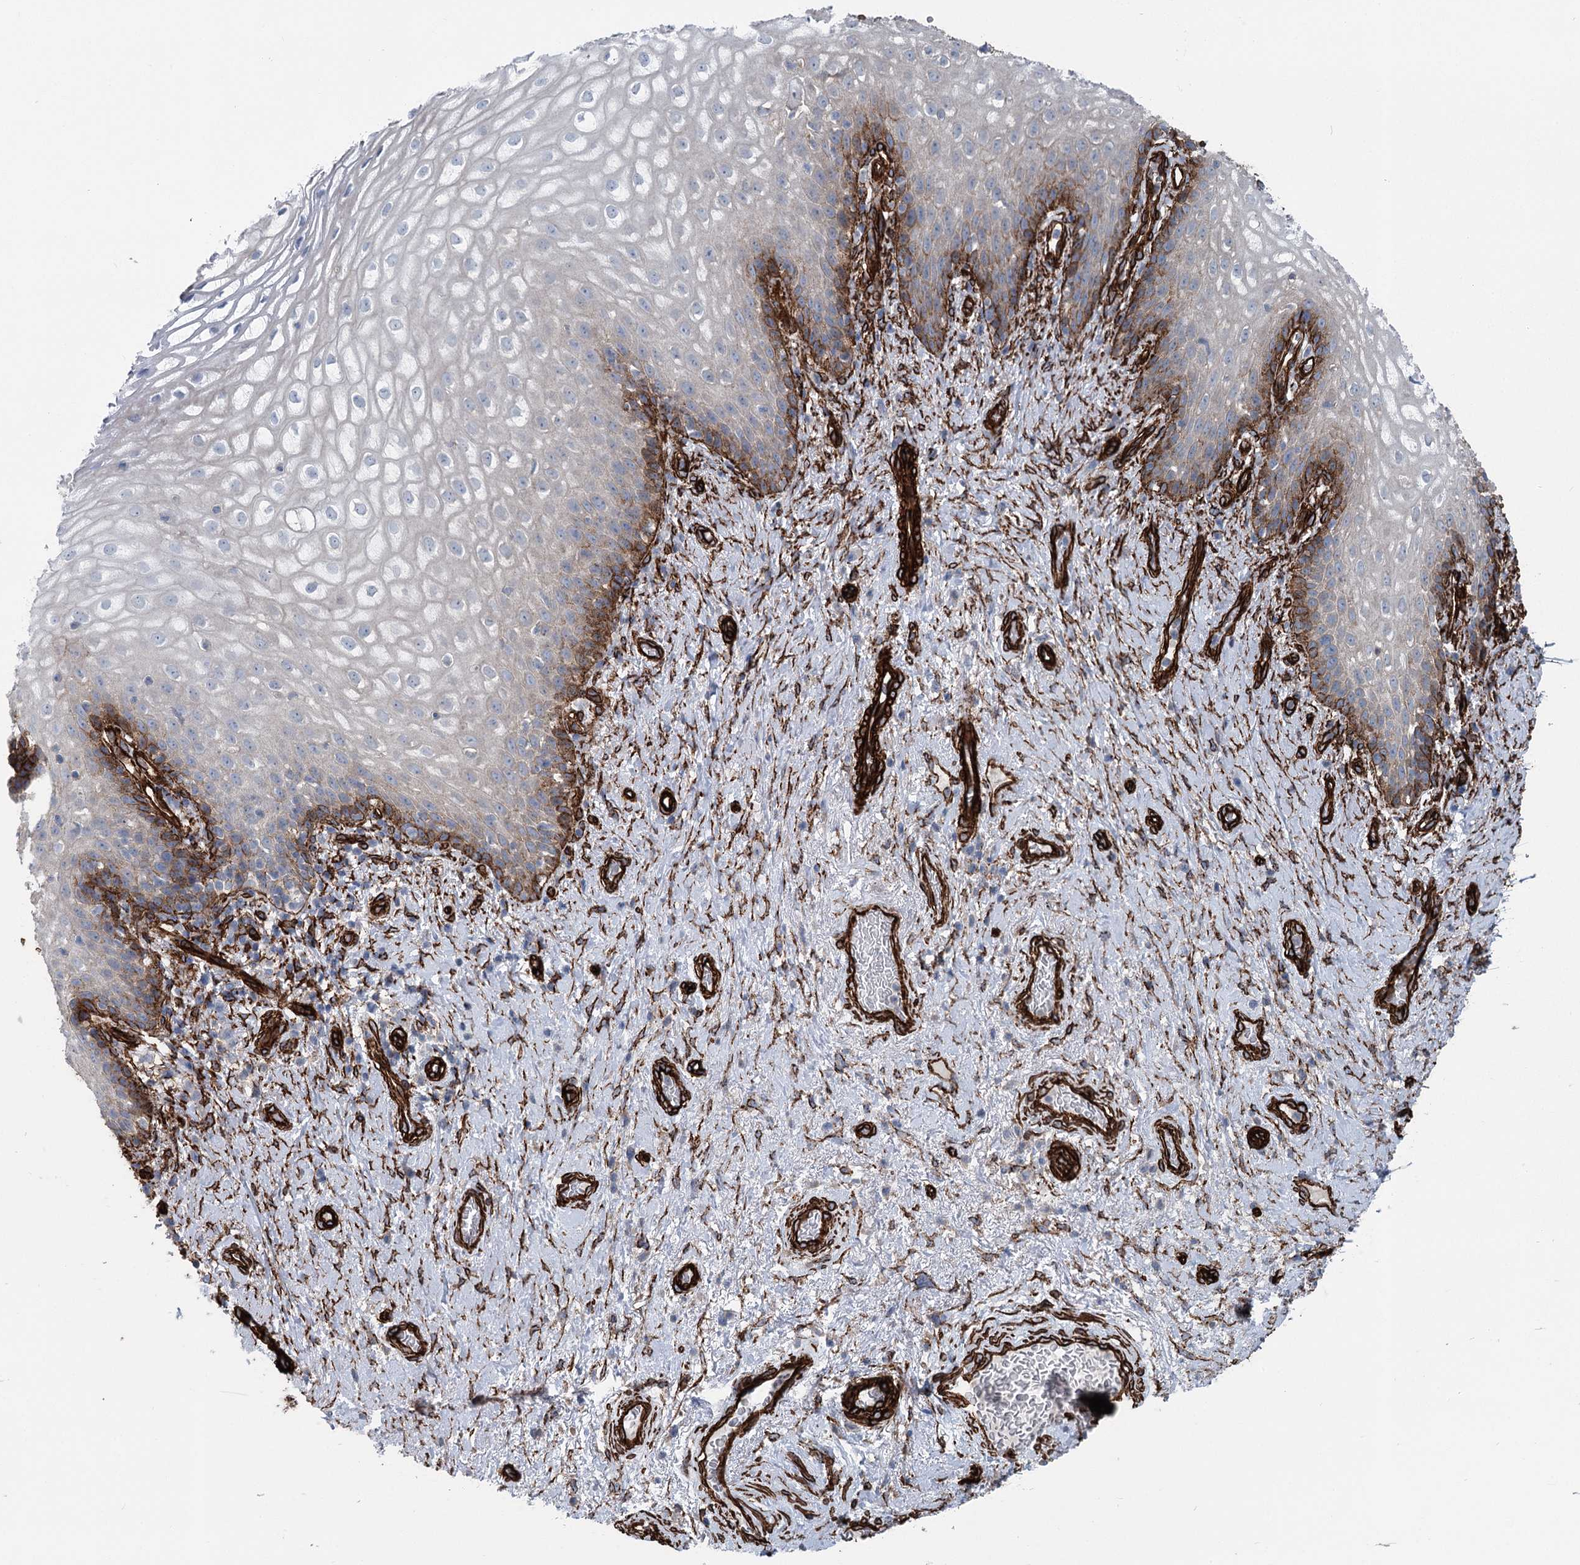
{"staining": {"intensity": "strong", "quantity": "<25%", "location": "cytoplasmic/membranous"}, "tissue": "vagina", "cell_type": "Squamous epithelial cells", "image_type": "normal", "snomed": [{"axis": "morphology", "description": "Normal tissue, NOS"}, {"axis": "topography", "description": "Vagina"}], "caption": "Immunohistochemistry micrograph of unremarkable human vagina stained for a protein (brown), which reveals medium levels of strong cytoplasmic/membranous expression in about <25% of squamous epithelial cells.", "gene": "IQSEC1", "patient": {"sex": "female", "age": 60}}